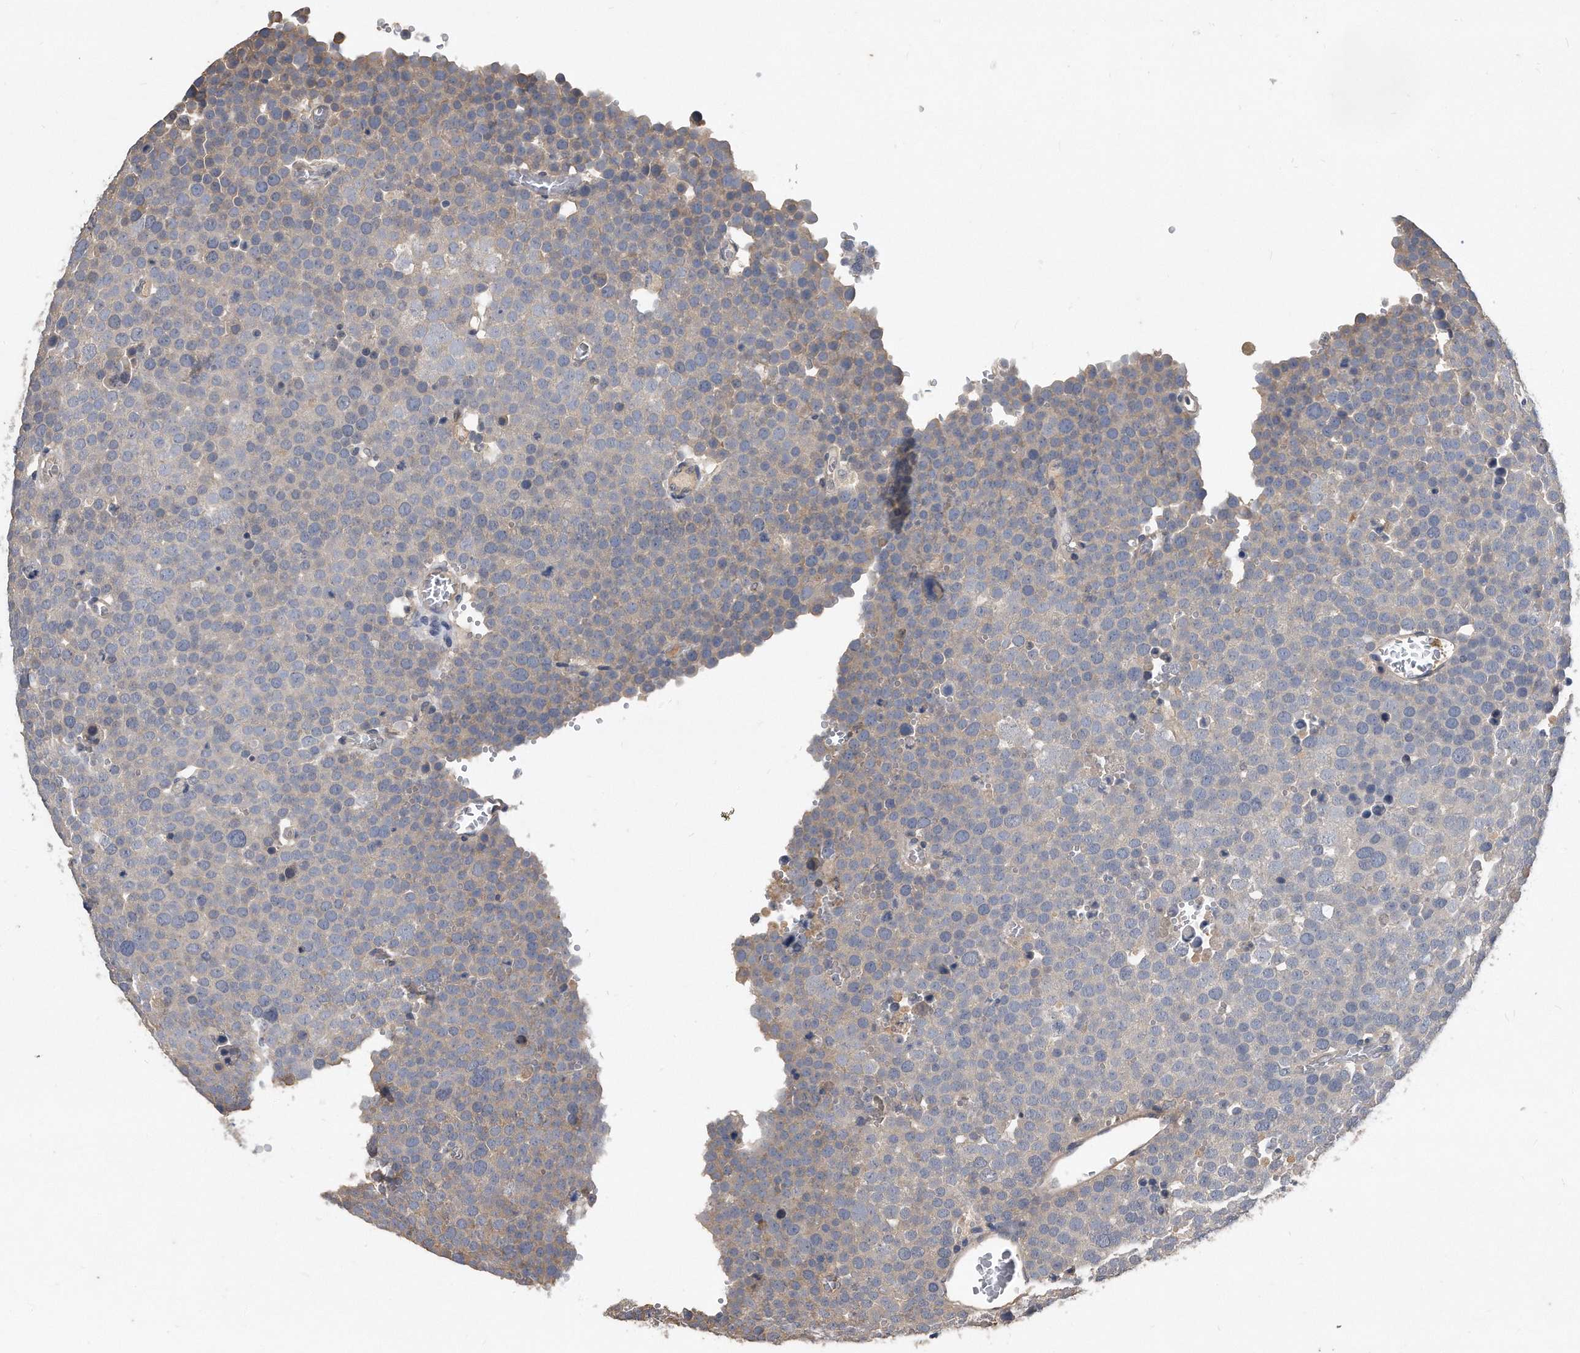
{"staining": {"intensity": "weak", "quantity": "<25%", "location": "cytoplasmic/membranous"}, "tissue": "testis cancer", "cell_type": "Tumor cells", "image_type": "cancer", "snomed": [{"axis": "morphology", "description": "Seminoma, NOS"}, {"axis": "topography", "description": "Testis"}], "caption": "Tumor cells are negative for protein expression in human testis cancer (seminoma).", "gene": "HOMER3", "patient": {"sex": "male", "age": 71}}